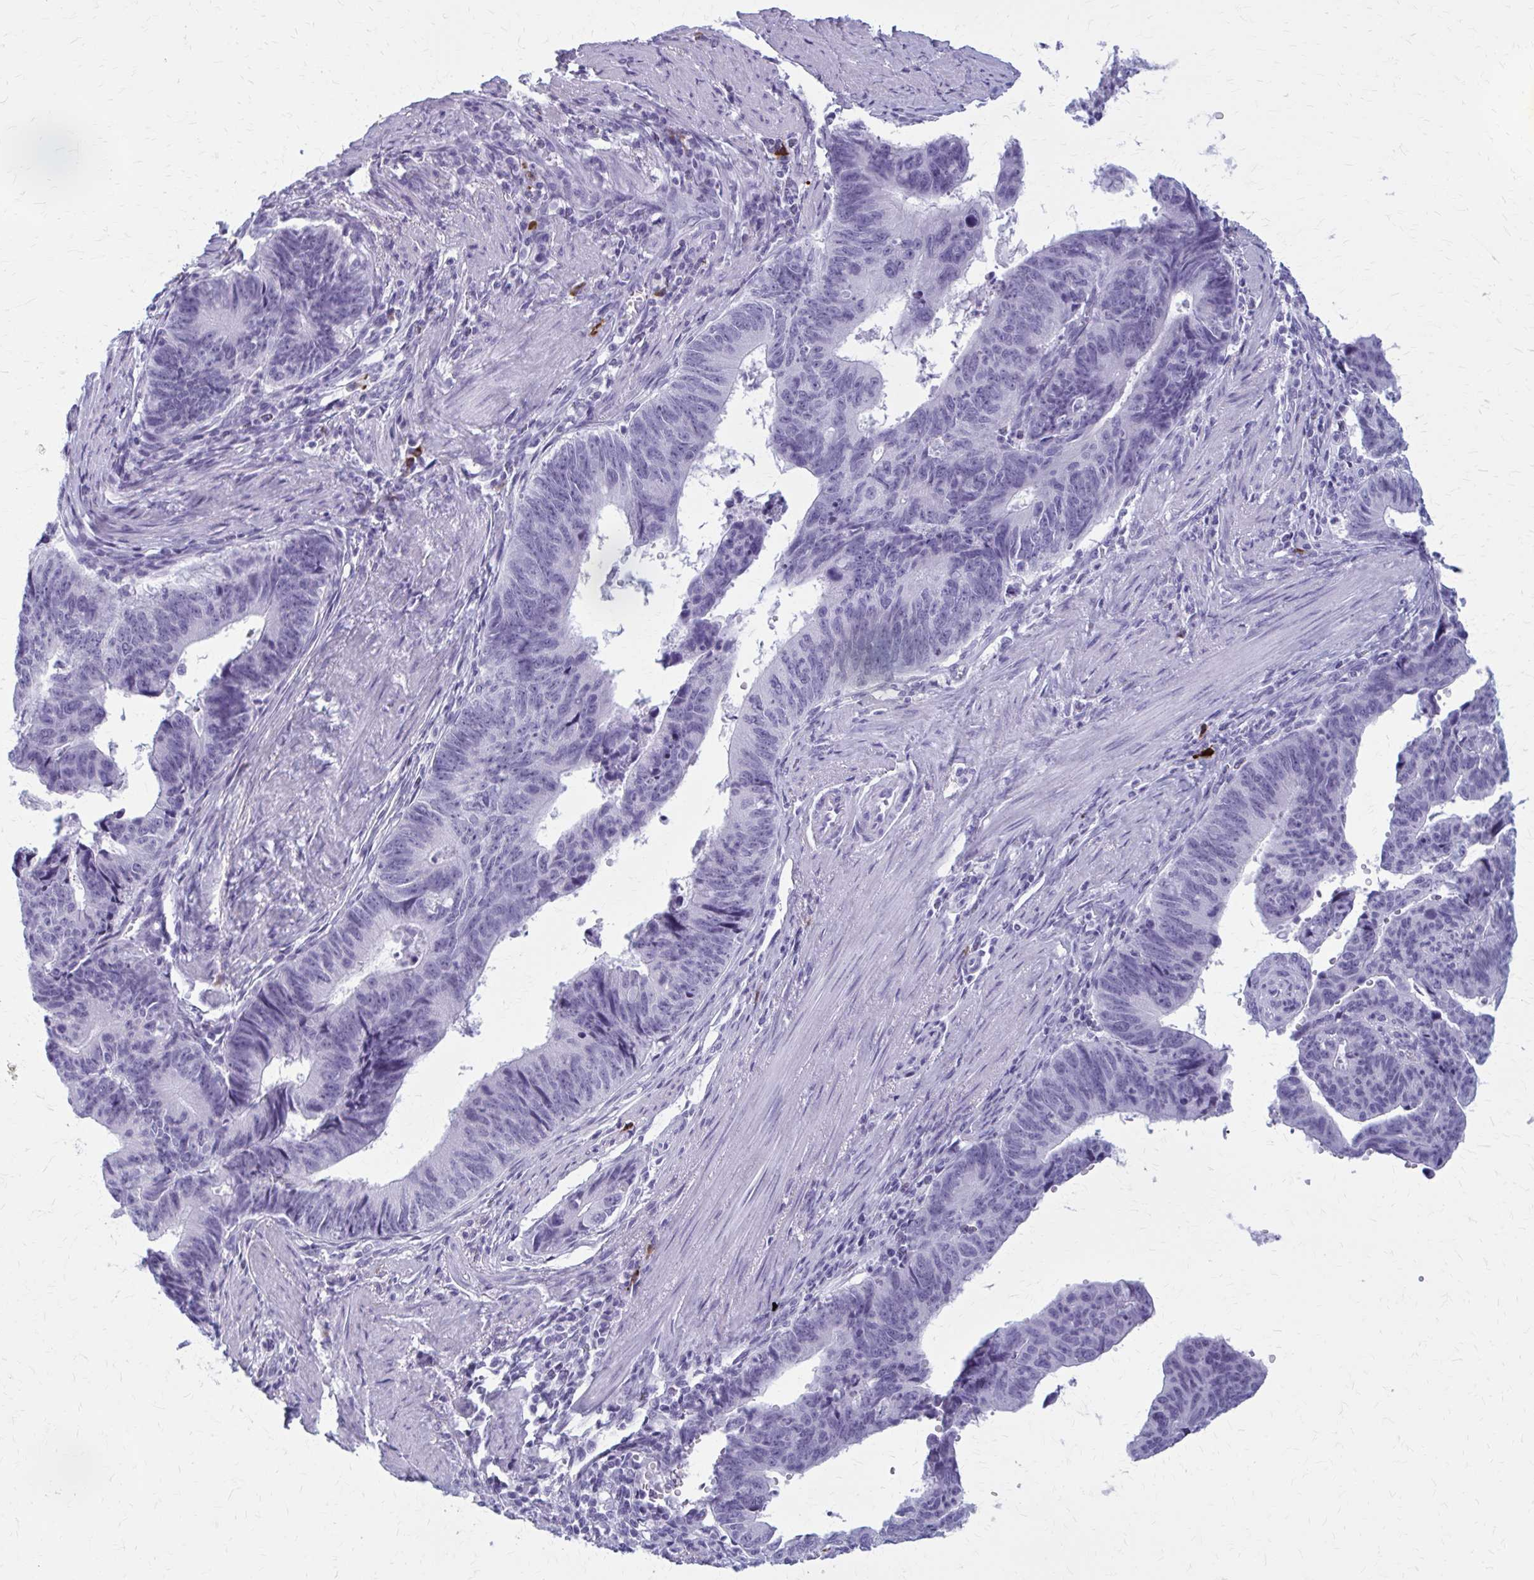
{"staining": {"intensity": "negative", "quantity": "none", "location": "none"}, "tissue": "stomach cancer", "cell_type": "Tumor cells", "image_type": "cancer", "snomed": [{"axis": "morphology", "description": "Adenocarcinoma, NOS"}, {"axis": "topography", "description": "Stomach"}], "caption": "Protein analysis of stomach cancer exhibits no significant staining in tumor cells.", "gene": "ZDHHC7", "patient": {"sex": "male", "age": 59}}